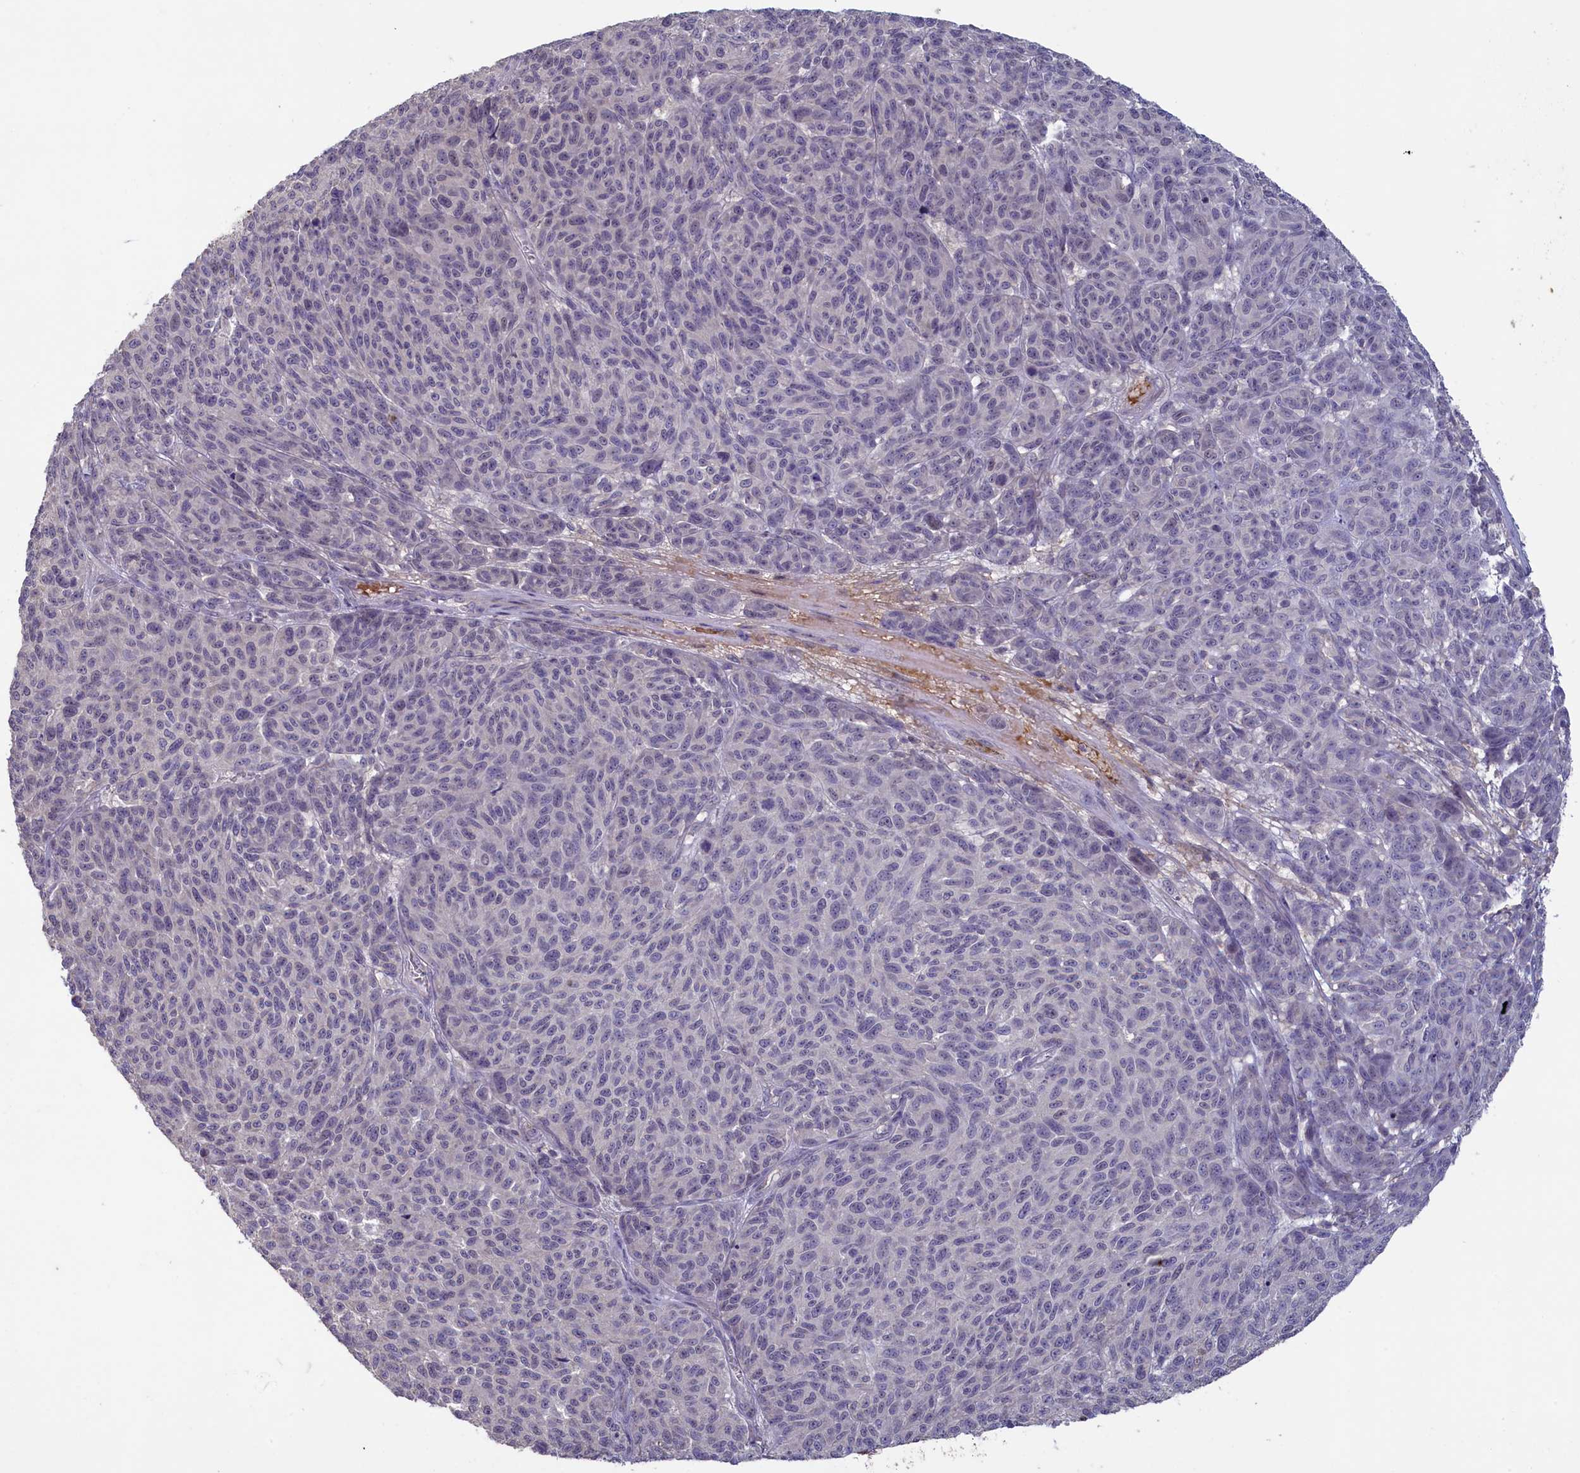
{"staining": {"intensity": "negative", "quantity": "none", "location": "none"}, "tissue": "melanoma", "cell_type": "Tumor cells", "image_type": "cancer", "snomed": [{"axis": "morphology", "description": "Malignant melanoma, NOS"}, {"axis": "topography", "description": "Skin"}], "caption": "DAB (3,3'-diaminobenzidine) immunohistochemical staining of malignant melanoma displays no significant positivity in tumor cells.", "gene": "ATF7IP2", "patient": {"sex": "male", "age": 49}}